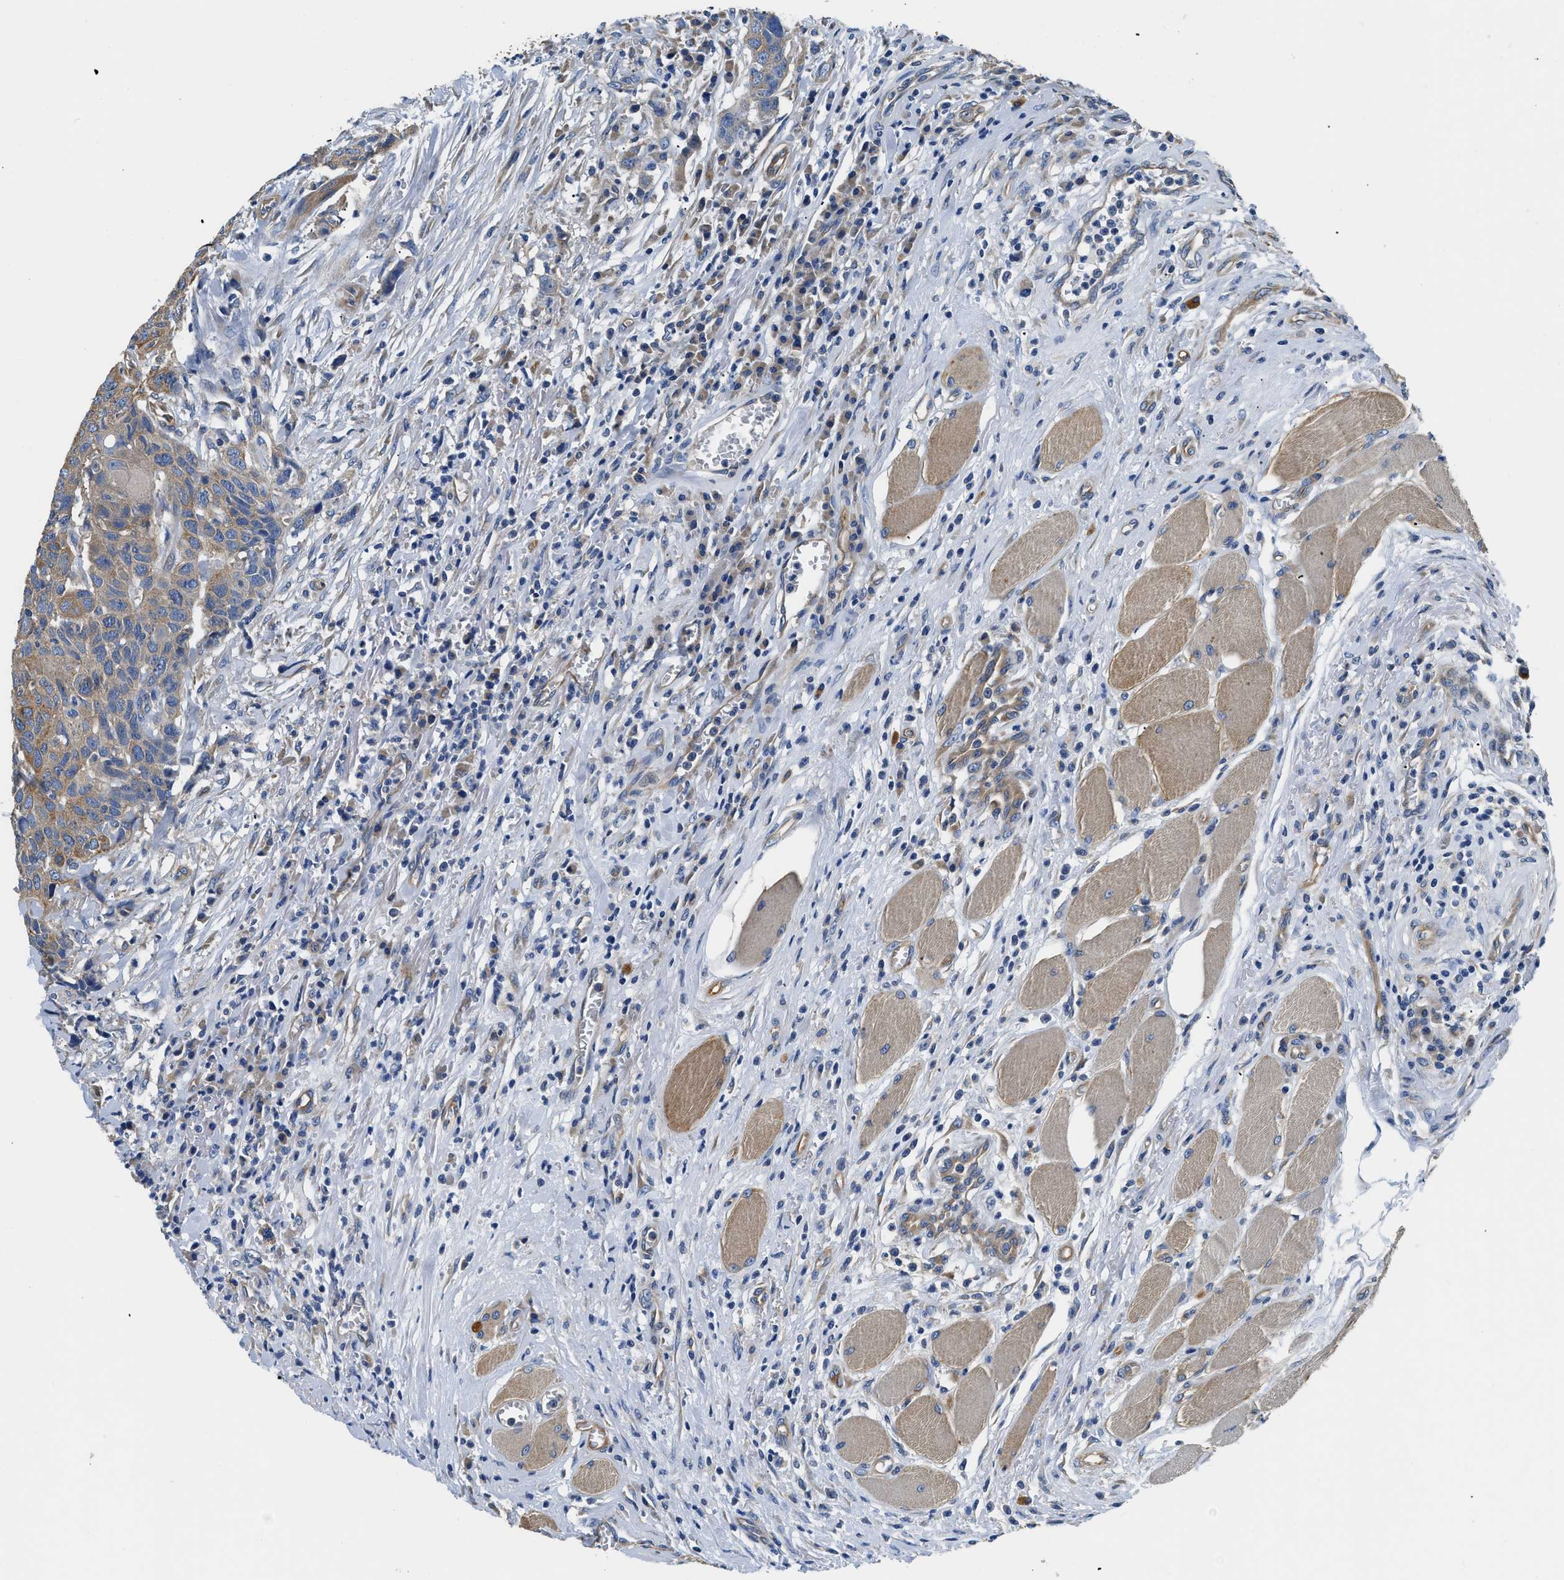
{"staining": {"intensity": "moderate", "quantity": ">75%", "location": "cytoplasmic/membranous"}, "tissue": "head and neck cancer", "cell_type": "Tumor cells", "image_type": "cancer", "snomed": [{"axis": "morphology", "description": "Squamous cell carcinoma, NOS"}, {"axis": "topography", "description": "Head-Neck"}], "caption": "Head and neck cancer tissue reveals moderate cytoplasmic/membranous expression in approximately >75% of tumor cells, visualized by immunohistochemistry. The protein is stained brown, and the nuclei are stained in blue (DAB (3,3'-diaminobenzidine) IHC with brightfield microscopy, high magnification).", "gene": "CSDE1", "patient": {"sex": "male", "age": 66}}